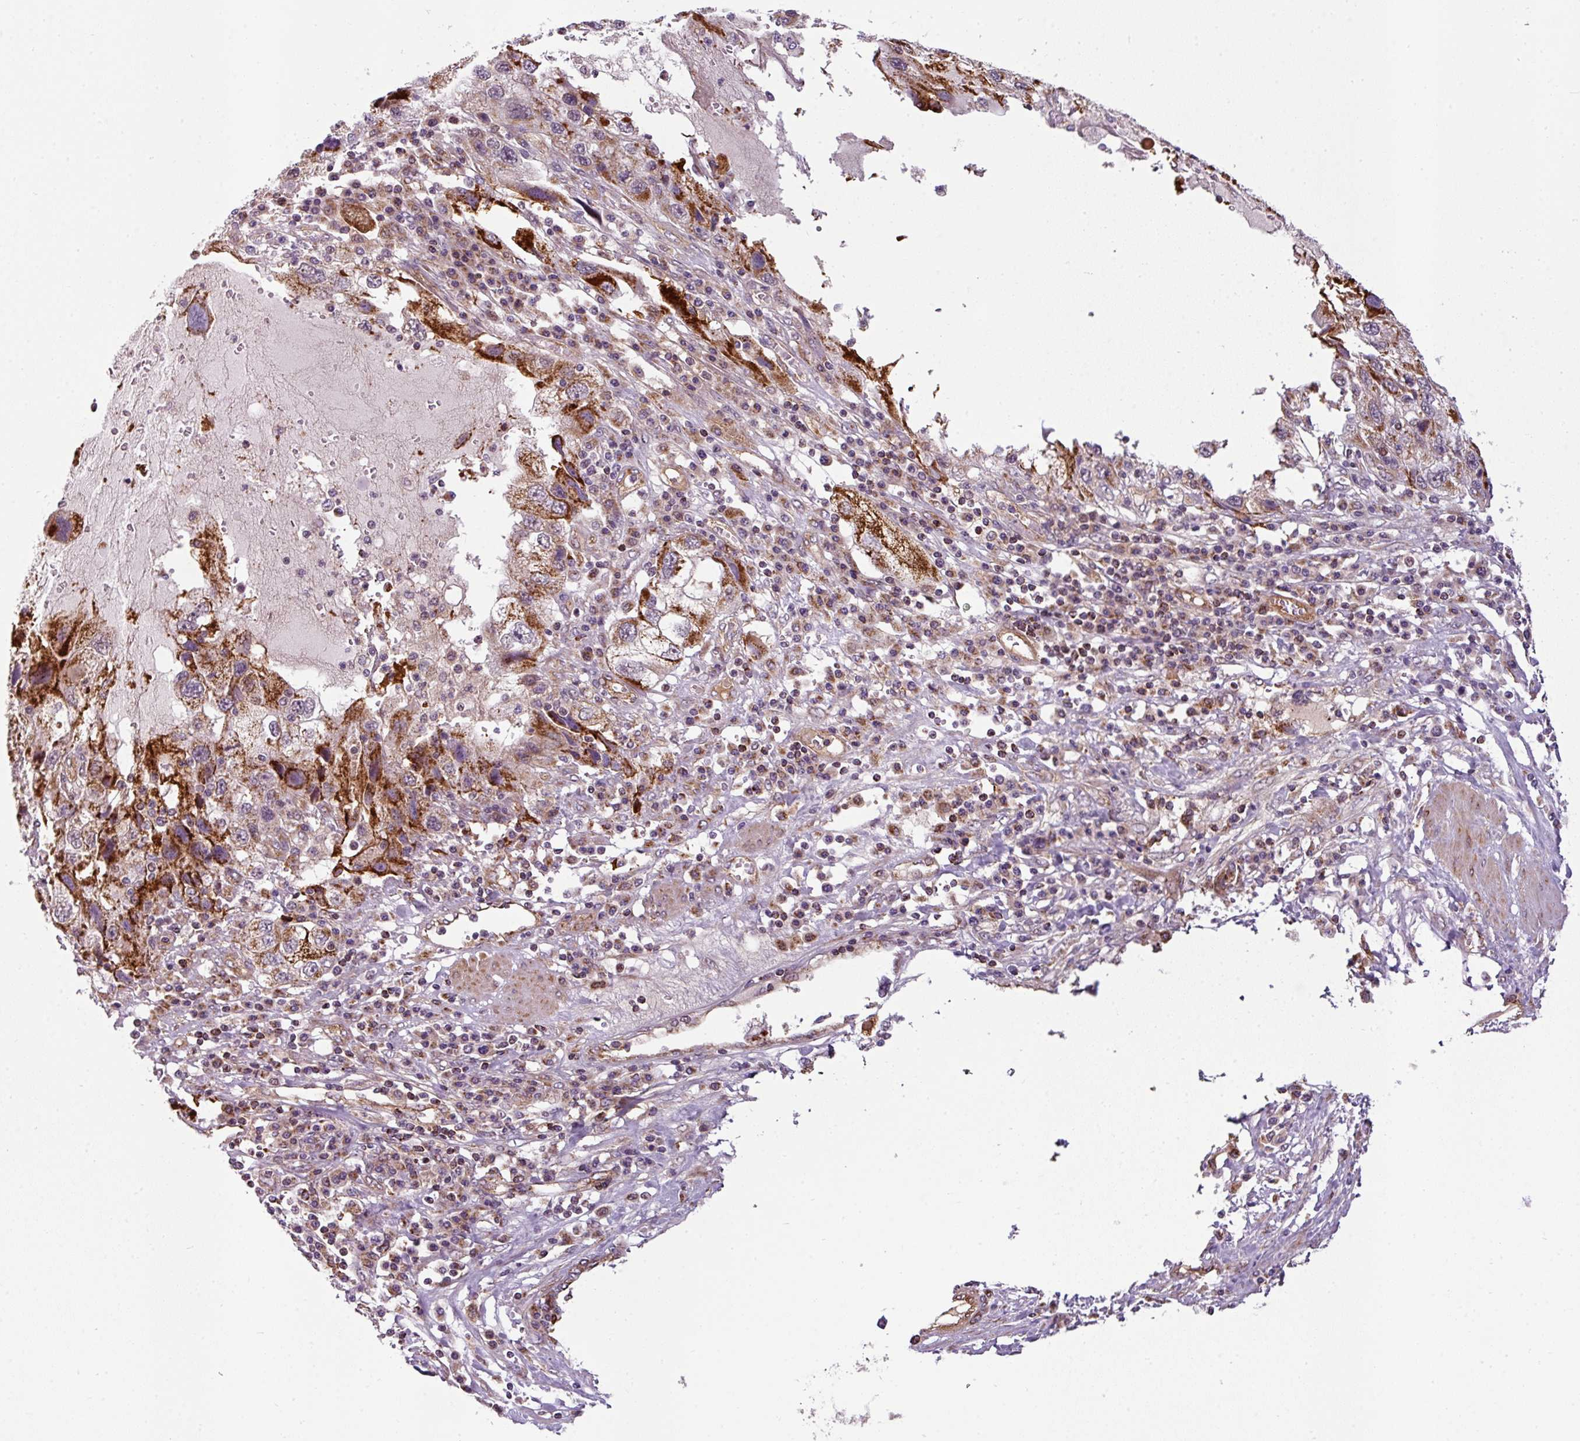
{"staining": {"intensity": "strong", "quantity": ">75%", "location": "cytoplasmic/membranous"}, "tissue": "endometrial cancer", "cell_type": "Tumor cells", "image_type": "cancer", "snomed": [{"axis": "morphology", "description": "Adenocarcinoma, NOS"}, {"axis": "topography", "description": "Endometrium"}], "caption": "Strong cytoplasmic/membranous protein positivity is seen in about >75% of tumor cells in endometrial adenocarcinoma.", "gene": "PRELID3B", "patient": {"sex": "female", "age": 49}}